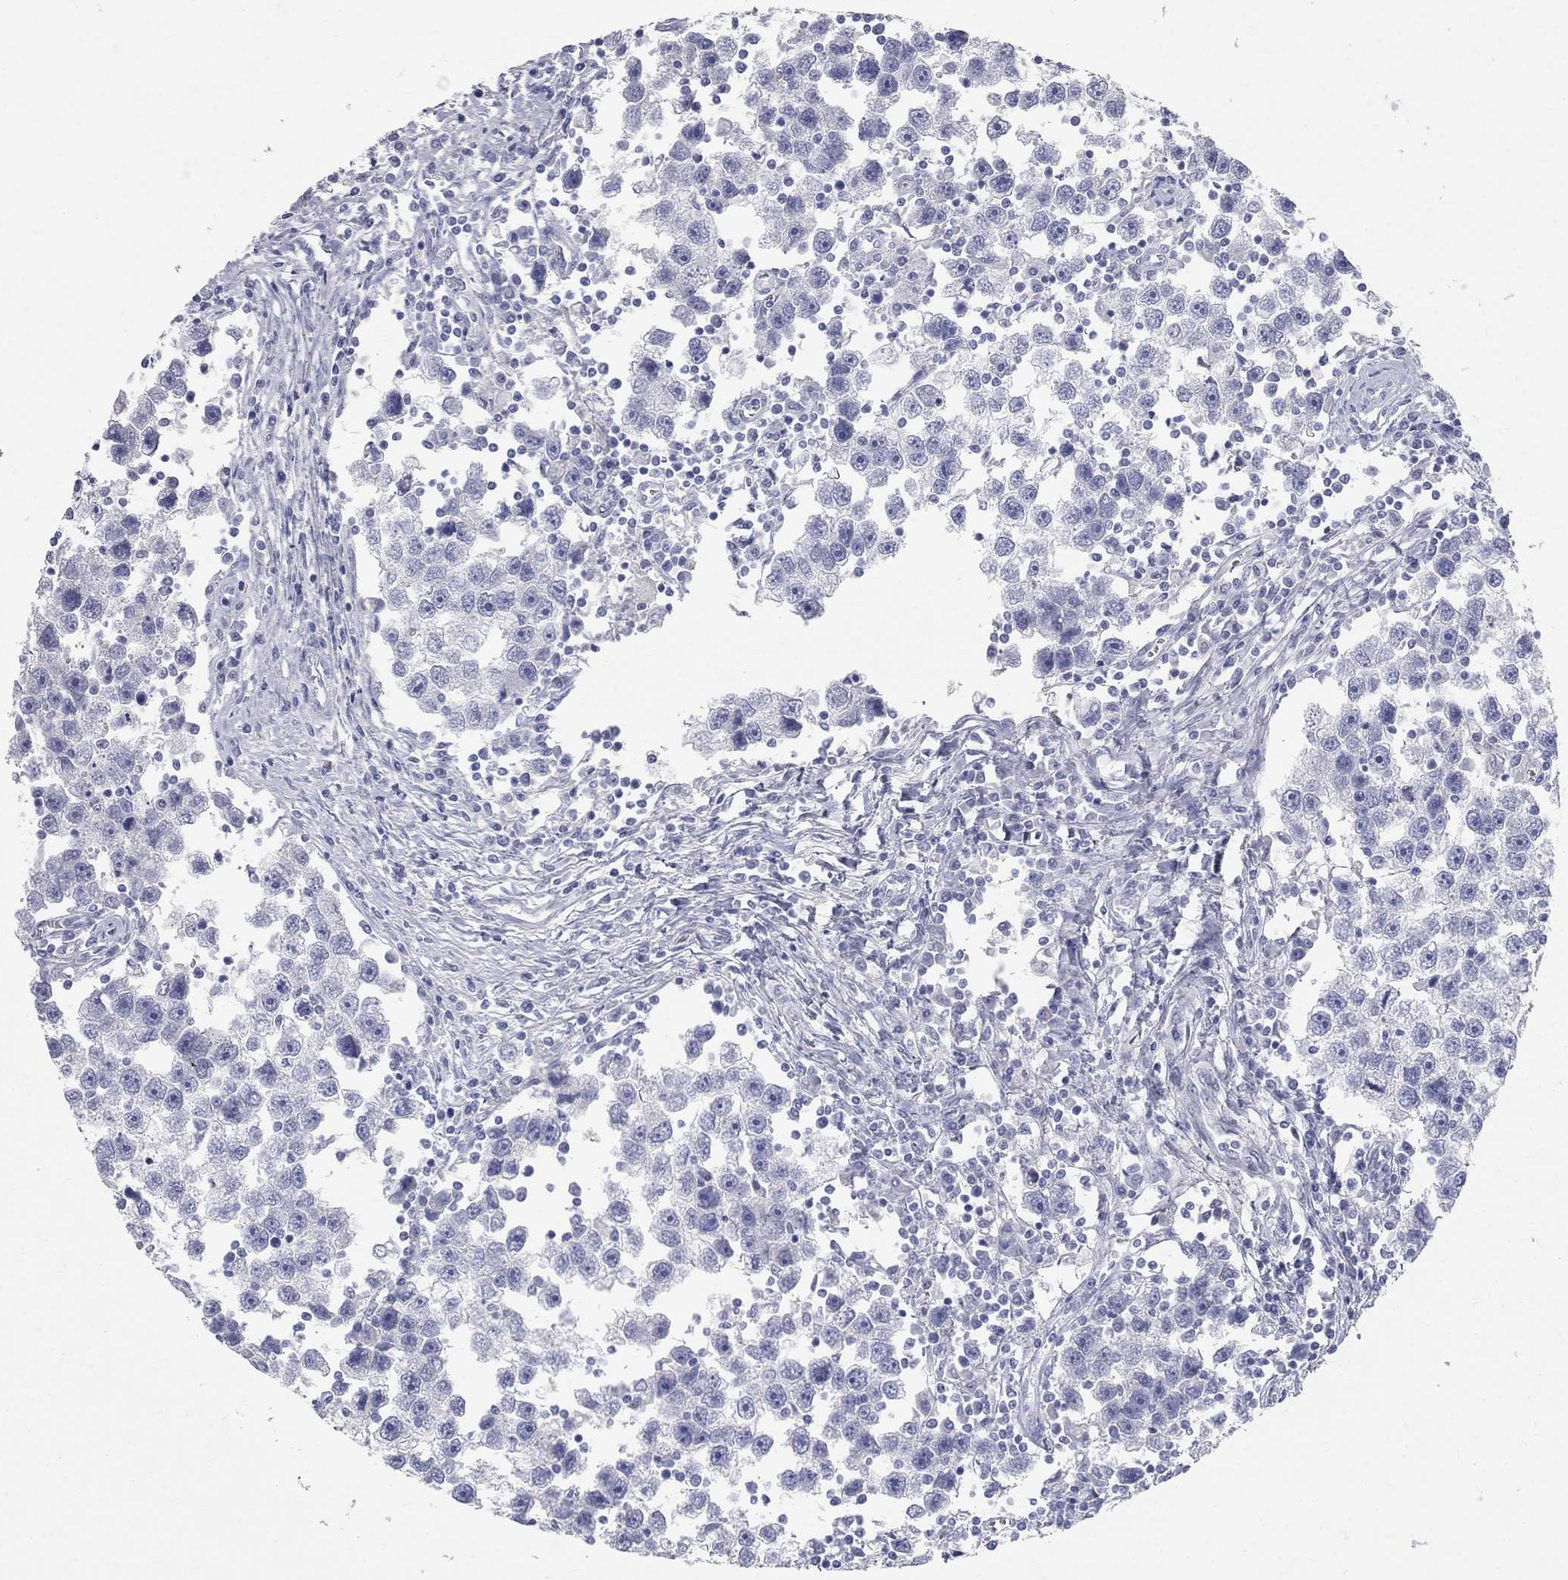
{"staining": {"intensity": "negative", "quantity": "none", "location": "none"}, "tissue": "testis cancer", "cell_type": "Tumor cells", "image_type": "cancer", "snomed": [{"axis": "morphology", "description": "Seminoma, NOS"}, {"axis": "topography", "description": "Testis"}], "caption": "This photomicrograph is of testis cancer (seminoma) stained with immunohistochemistry (IHC) to label a protein in brown with the nuclei are counter-stained blue. There is no expression in tumor cells.", "gene": "AOX1", "patient": {"sex": "male", "age": 30}}